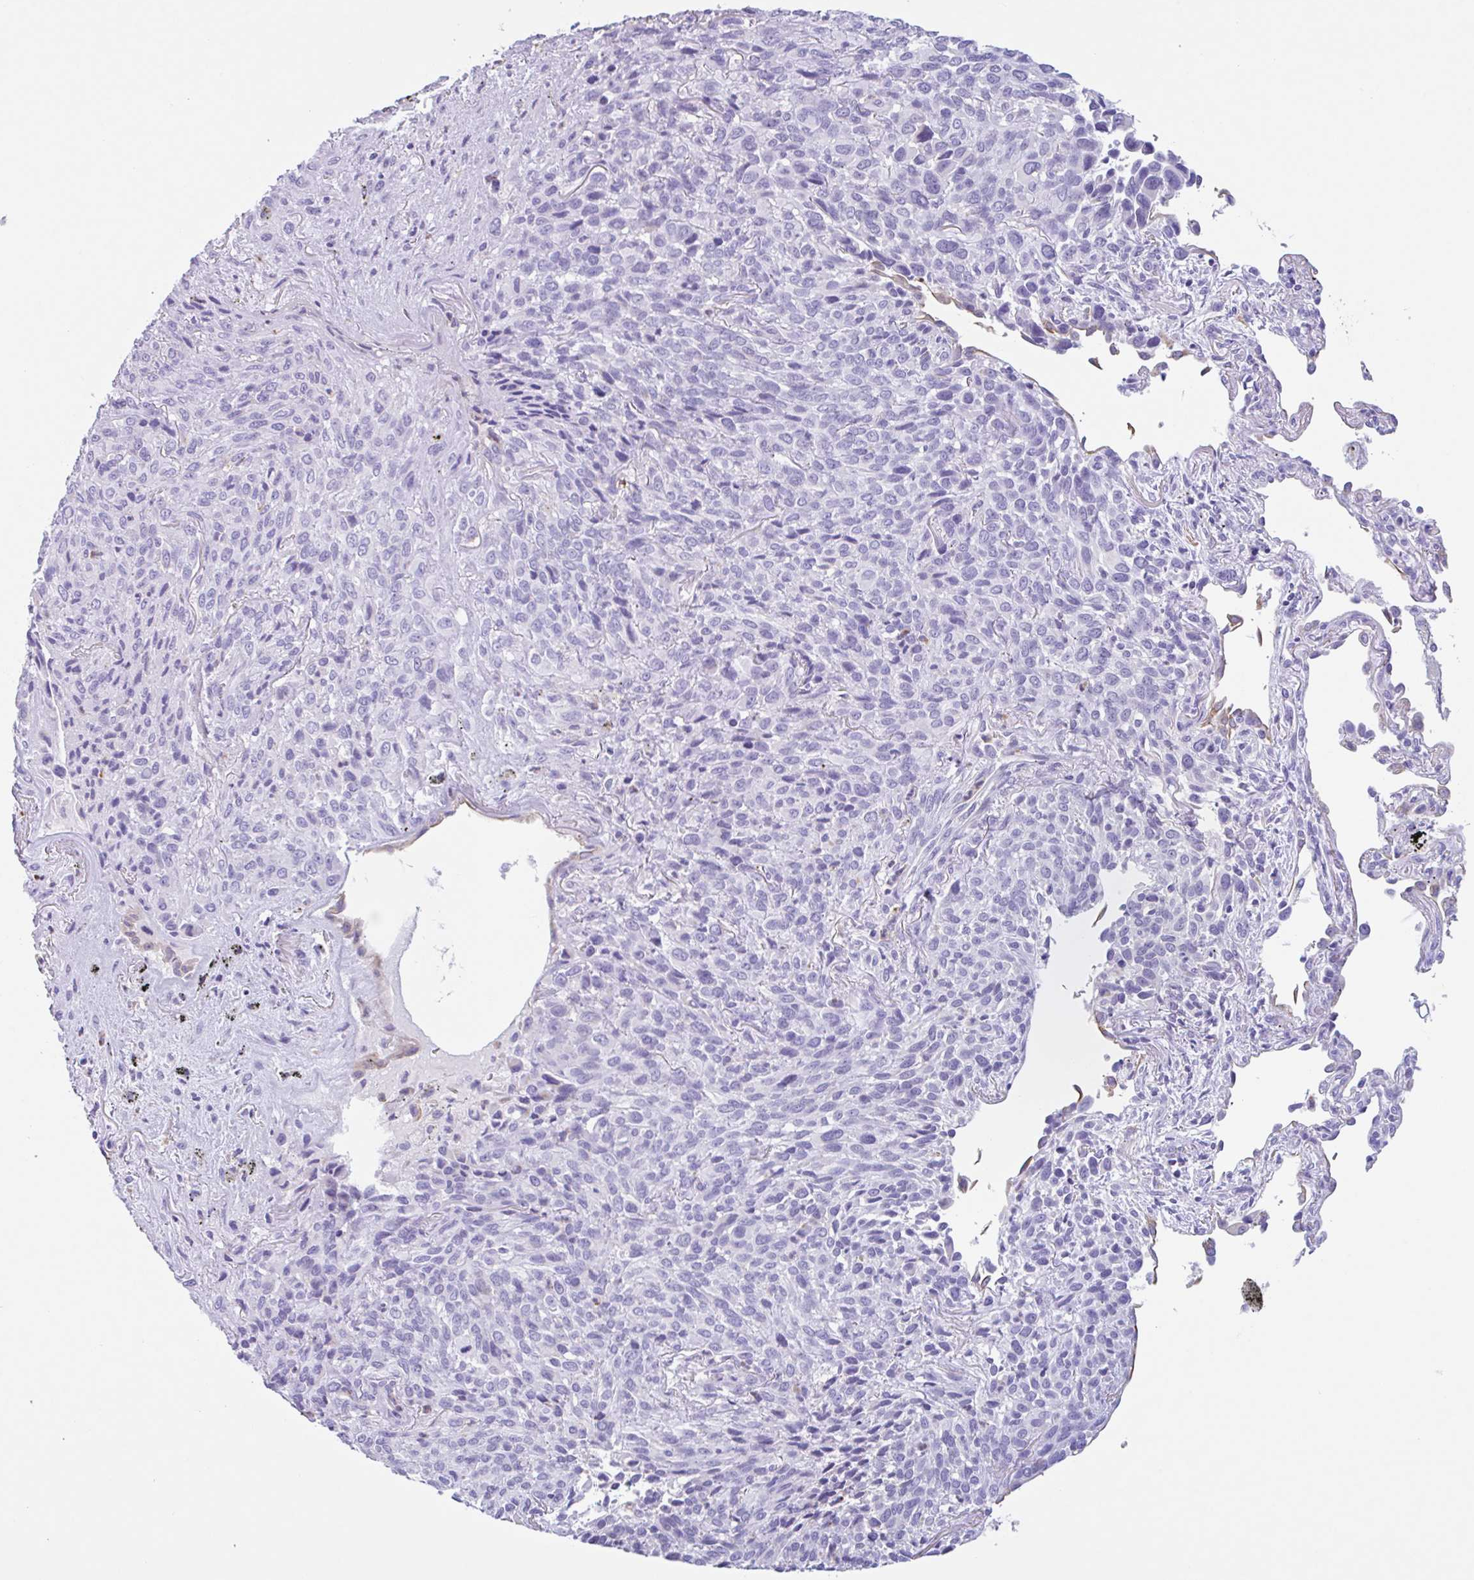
{"staining": {"intensity": "negative", "quantity": "none", "location": "none"}, "tissue": "melanoma", "cell_type": "Tumor cells", "image_type": "cancer", "snomed": [{"axis": "morphology", "description": "Malignant melanoma, Metastatic site"}, {"axis": "topography", "description": "Lung"}], "caption": "An immunohistochemistry (IHC) image of melanoma is shown. There is no staining in tumor cells of melanoma.", "gene": "DTWD2", "patient": {"sex": "male", "age": 48}}